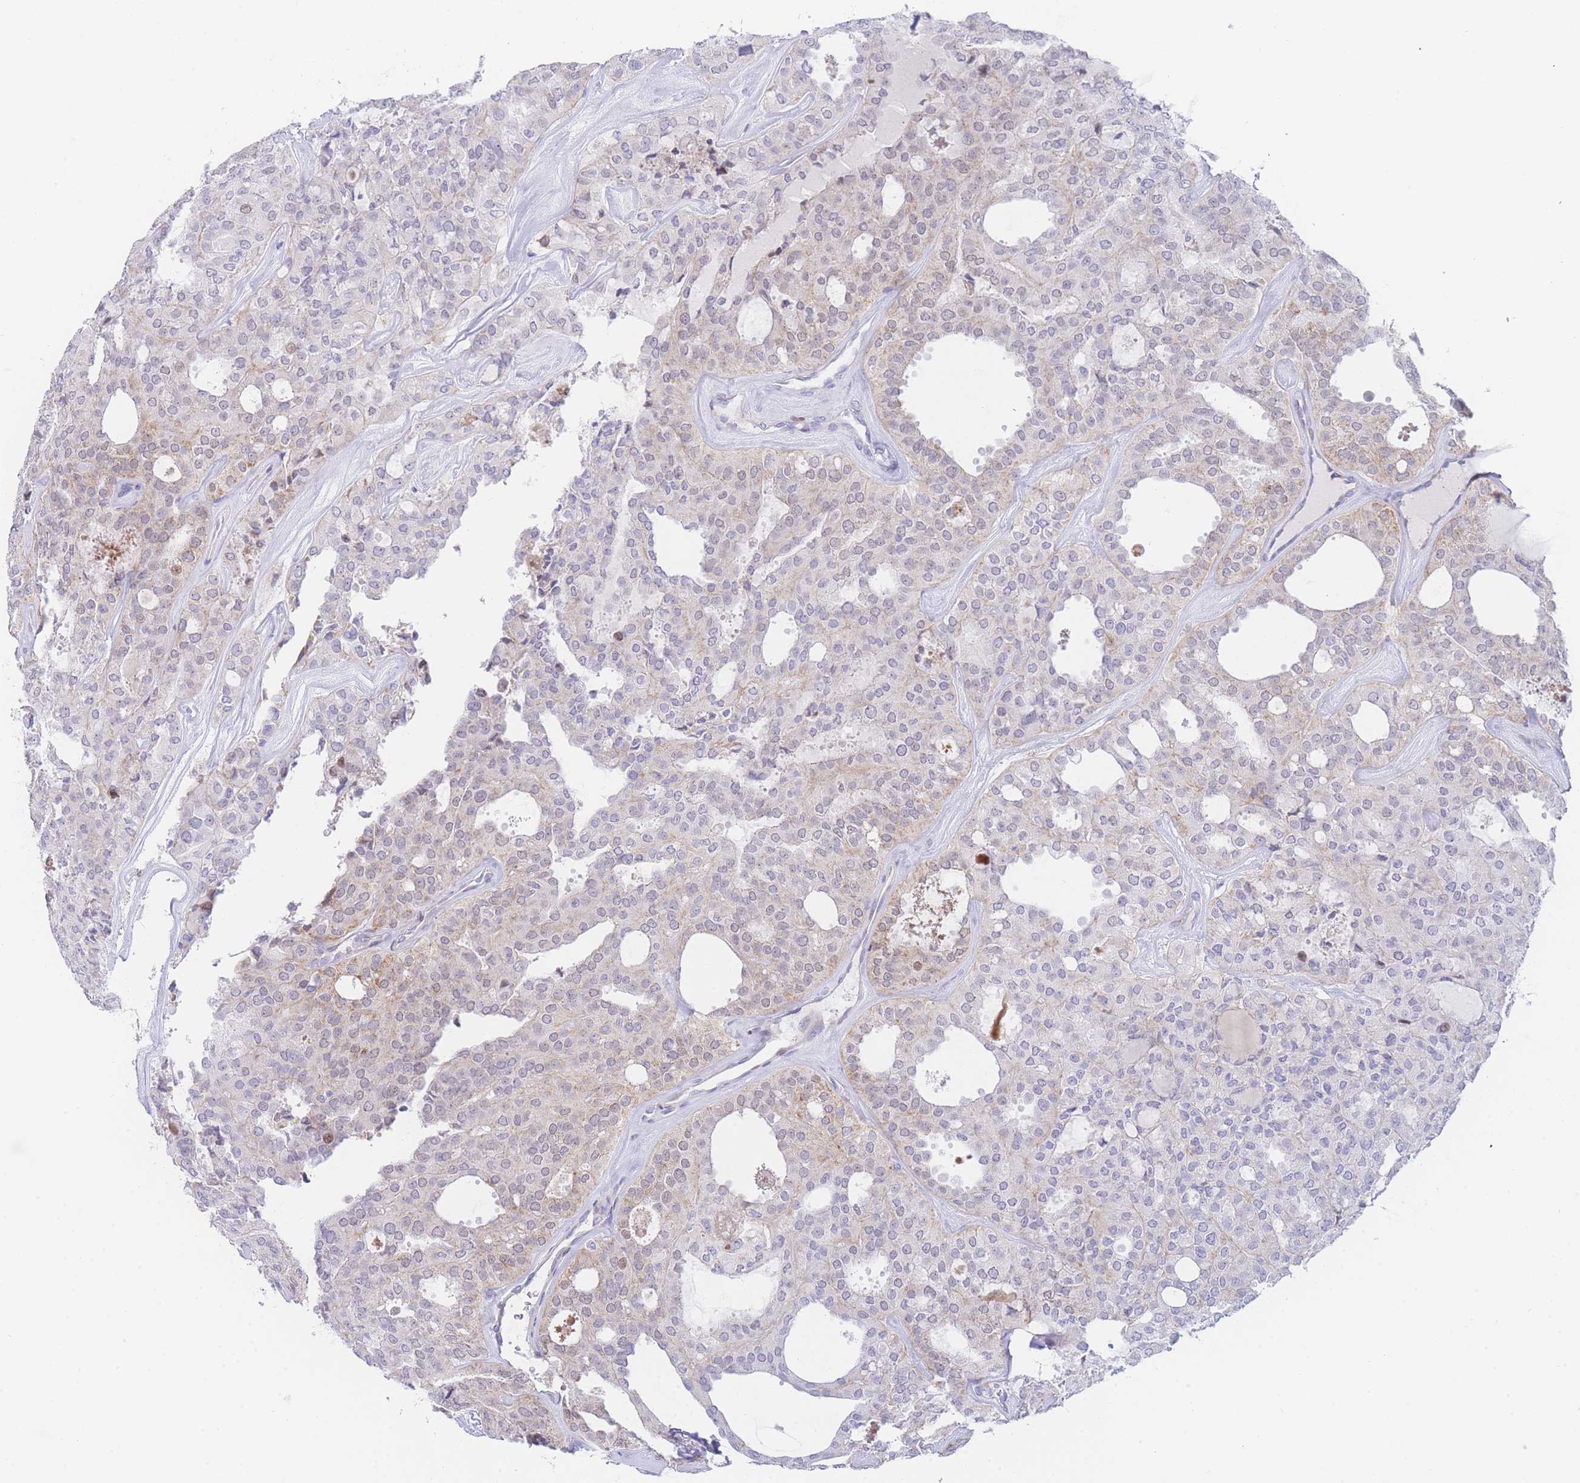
{"staining": {"intensity": "weak", "quantity": "<25%", "location": "cytoplasmic/membranous"}, "tissue": "thyroid cancer", "cell_type": "Tumor cells", "image_type": "cancer", "snomed": [{"axis": "morphology", "description": "Follicular adenoma carcinoma, NOS"}, {"axis": "topography", "description": "Thyroid gland"}], "caption": "Immunohistochemical staining of human thyroid cancer (follicular adenoma carcinoma) reveals no significant expression in tumor cells.", "gene": "GPAM", "patient": {"sex": "male", "age": 75}}